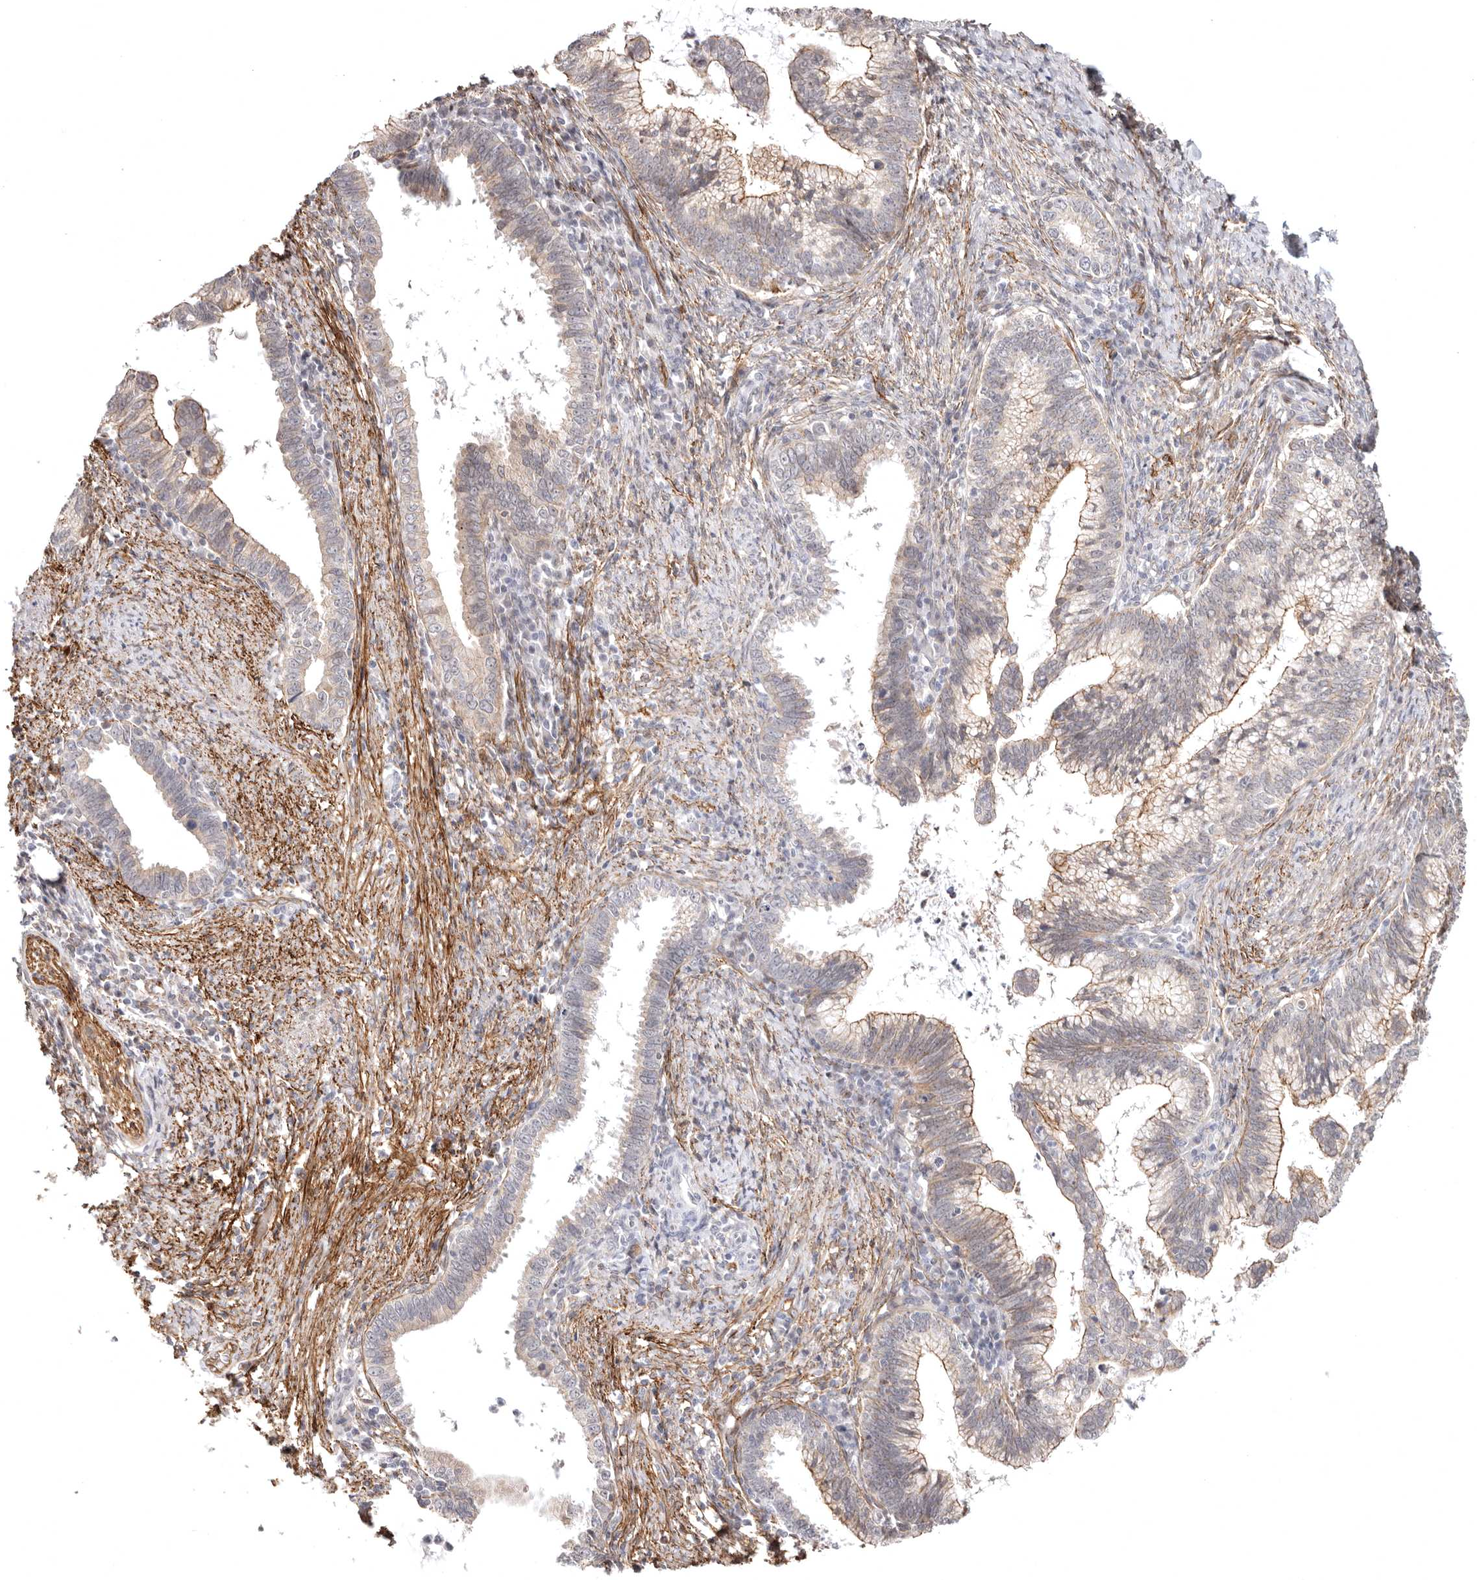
{"staining": {"intensity": "weak", "quantity": "25%-75%", "location": "cytoplasmic/membranous"}, "tissue": "cervical cancer", "cell_type": "Tumor cells", "image_type": "cancer", "snomed": [{"axis": "morphology", "description": "Adenocarcinoma, NOS"}, {"axis": "topography", "description": "Cervix"}], "caption": "Cervical cancer (adenocarcinoma) was stained to show a protein in brown. There is low levels of weak cytoplasmic/membranous positivity in about 25%-75% of tumor cells.", "gene": "SZT2", "patient": {"sex": "female", "age": 36}}